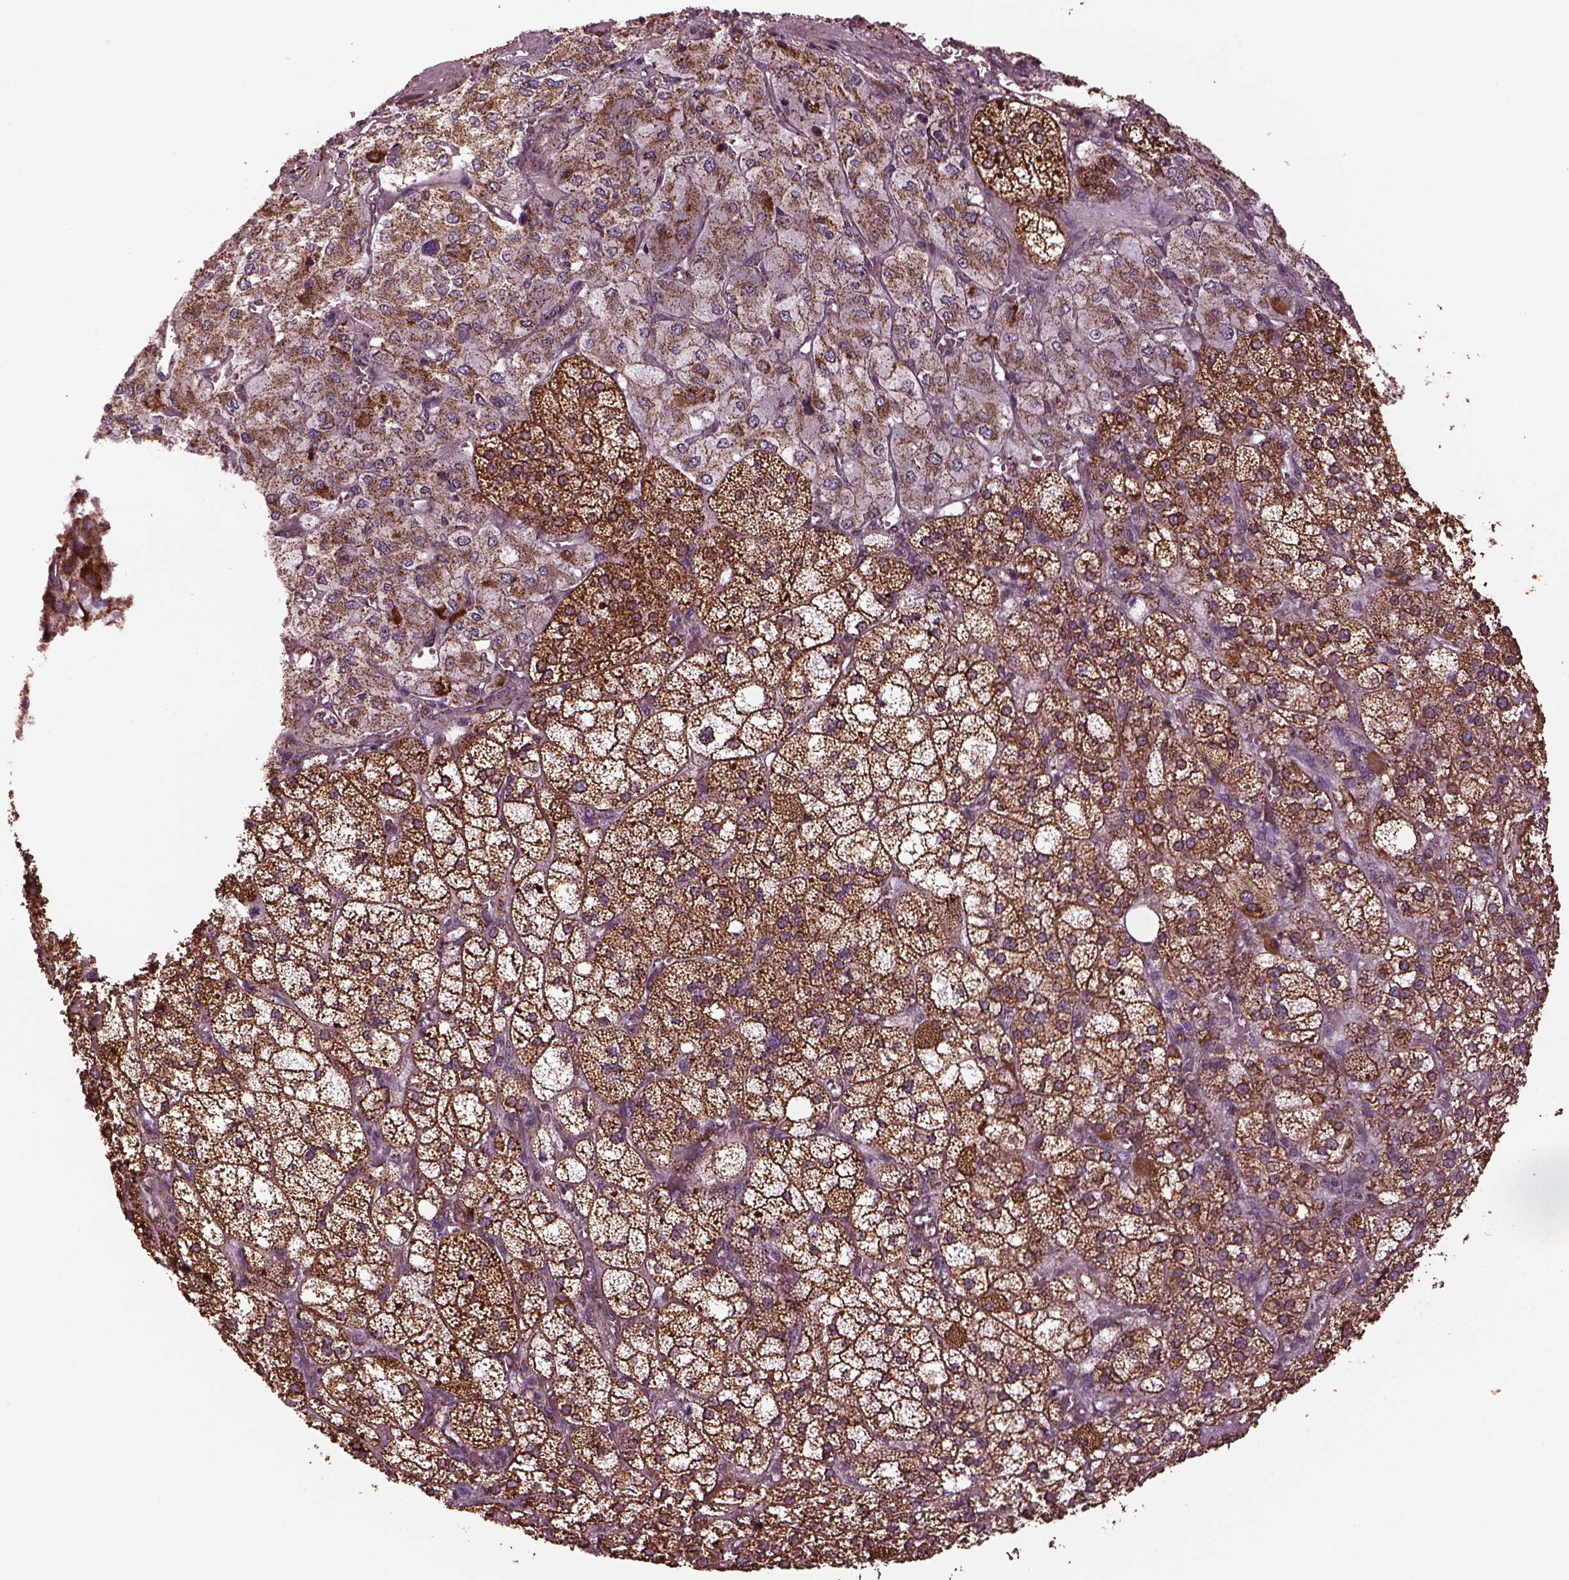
{"staining": {"intensity": "strong", "quantity": ">75%", "location": "cytoplasmic/membranous"}, "tissue": "adrenal gland", "cell_type": "Glandular cells", "image_type": "normal", "snomed": [{"axis": "morphology", "description": "Normal tissue, NOS"}, {"axis": "topography", "description": "Adrenal gland"}], "caption": "Adrenal gland stained with DAB immunohistochemistry demonstrates high levels of strong cytoplasmic/membranous positivity in approximately >75% of glandular cells. Immunohistochemistry (ihc) stains the protein of interest in brown and the nuclei are stained blue.", "gene": "TMEM254", "patient": {"sex": "female", "age": 60}}